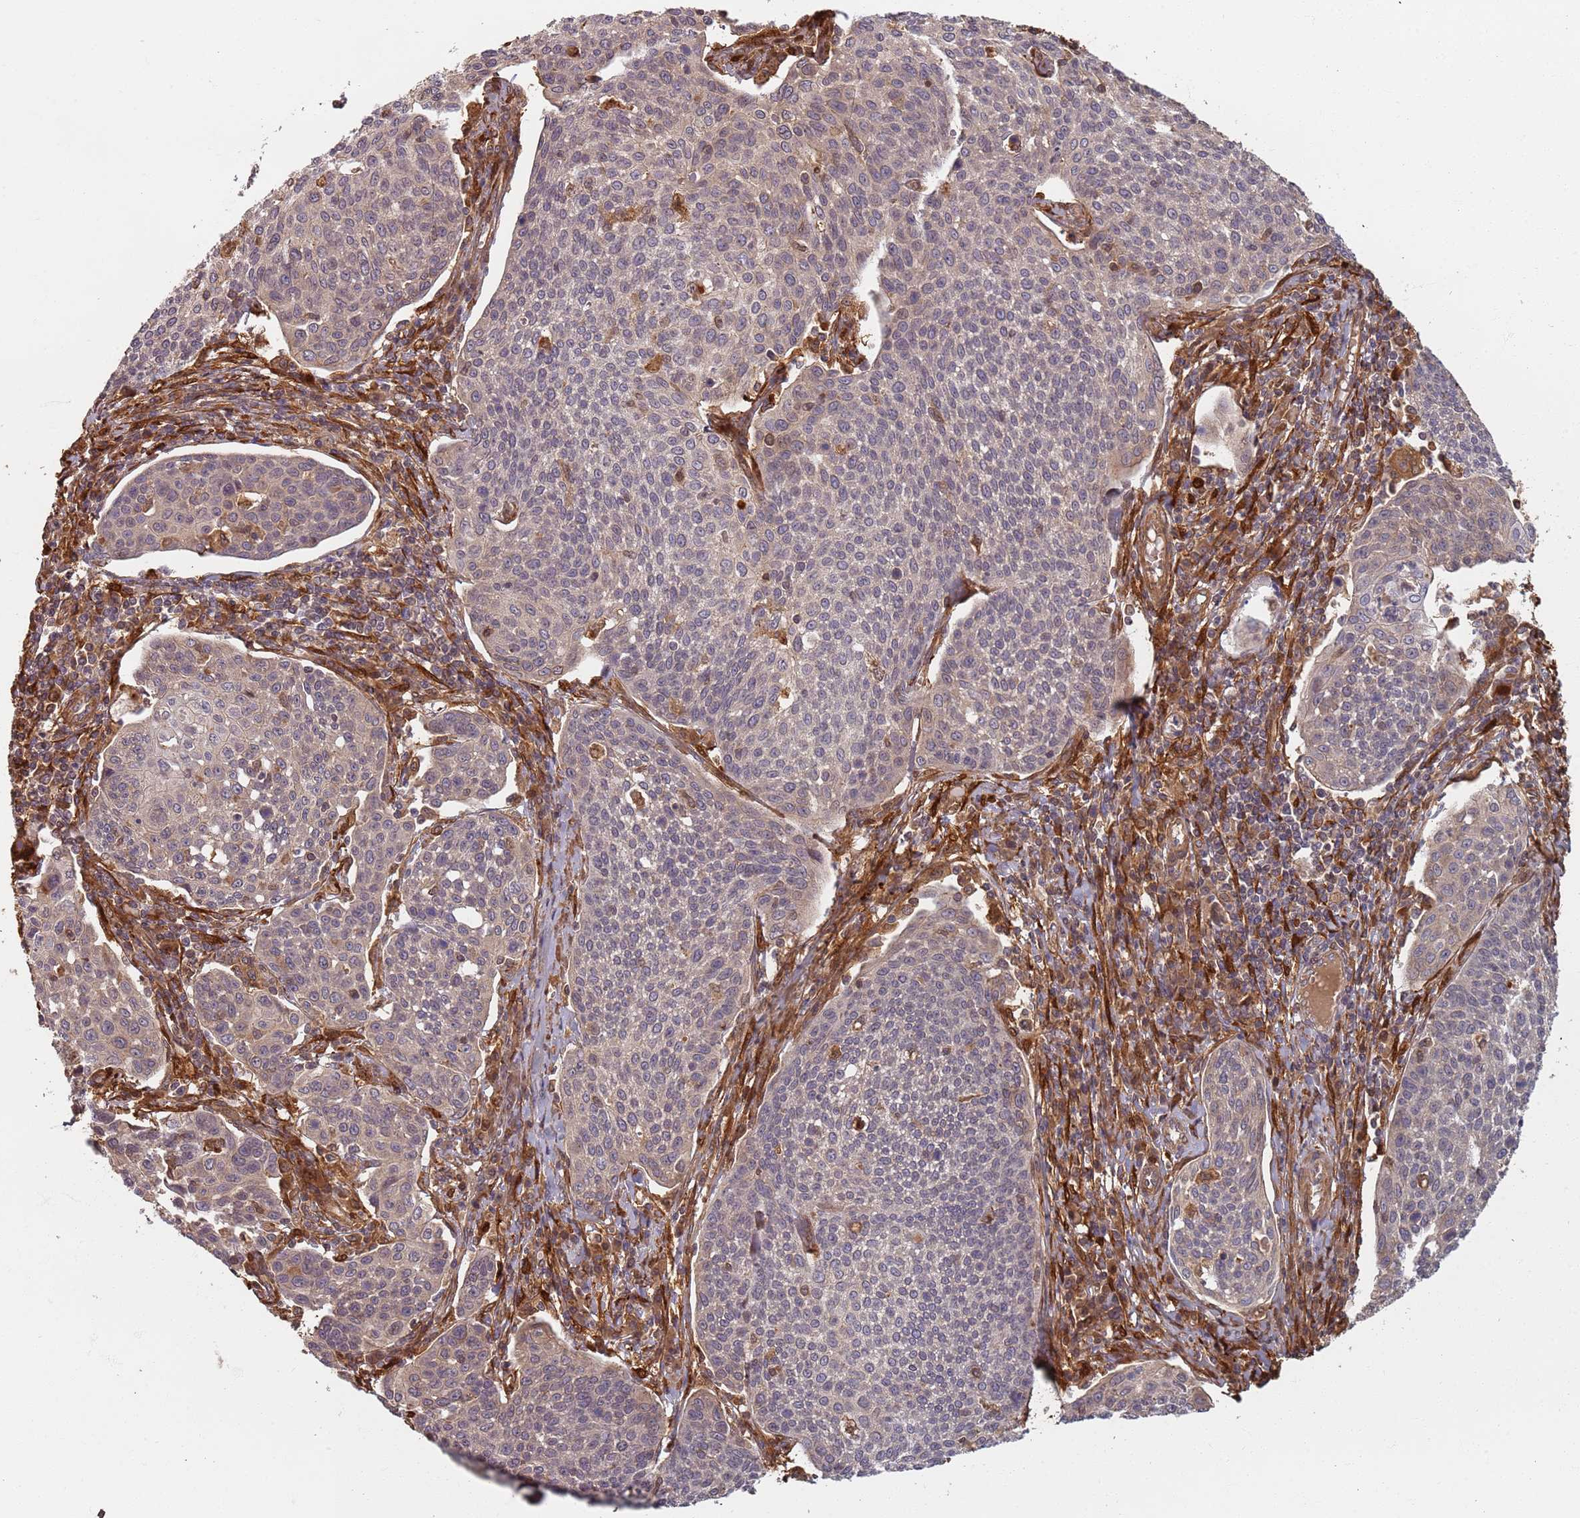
{"staining": {"intensity": "negative", "quantity": "none", "location": "none"}, "tissue": "cervical cancer", "cell_type": "Tumor cells", "image_type": "cancer", "snomed": [{"axis": "morphology", "description": "Squamous cell carcinoma, NOS"}, {"axis": "topography", "description": "Cervix"}], "caption": "IHC of cervical cancer reveals no staining in tumor cells.", "gene": "SDCCAG8", "patient": {"sex": "female", "age": 34}}